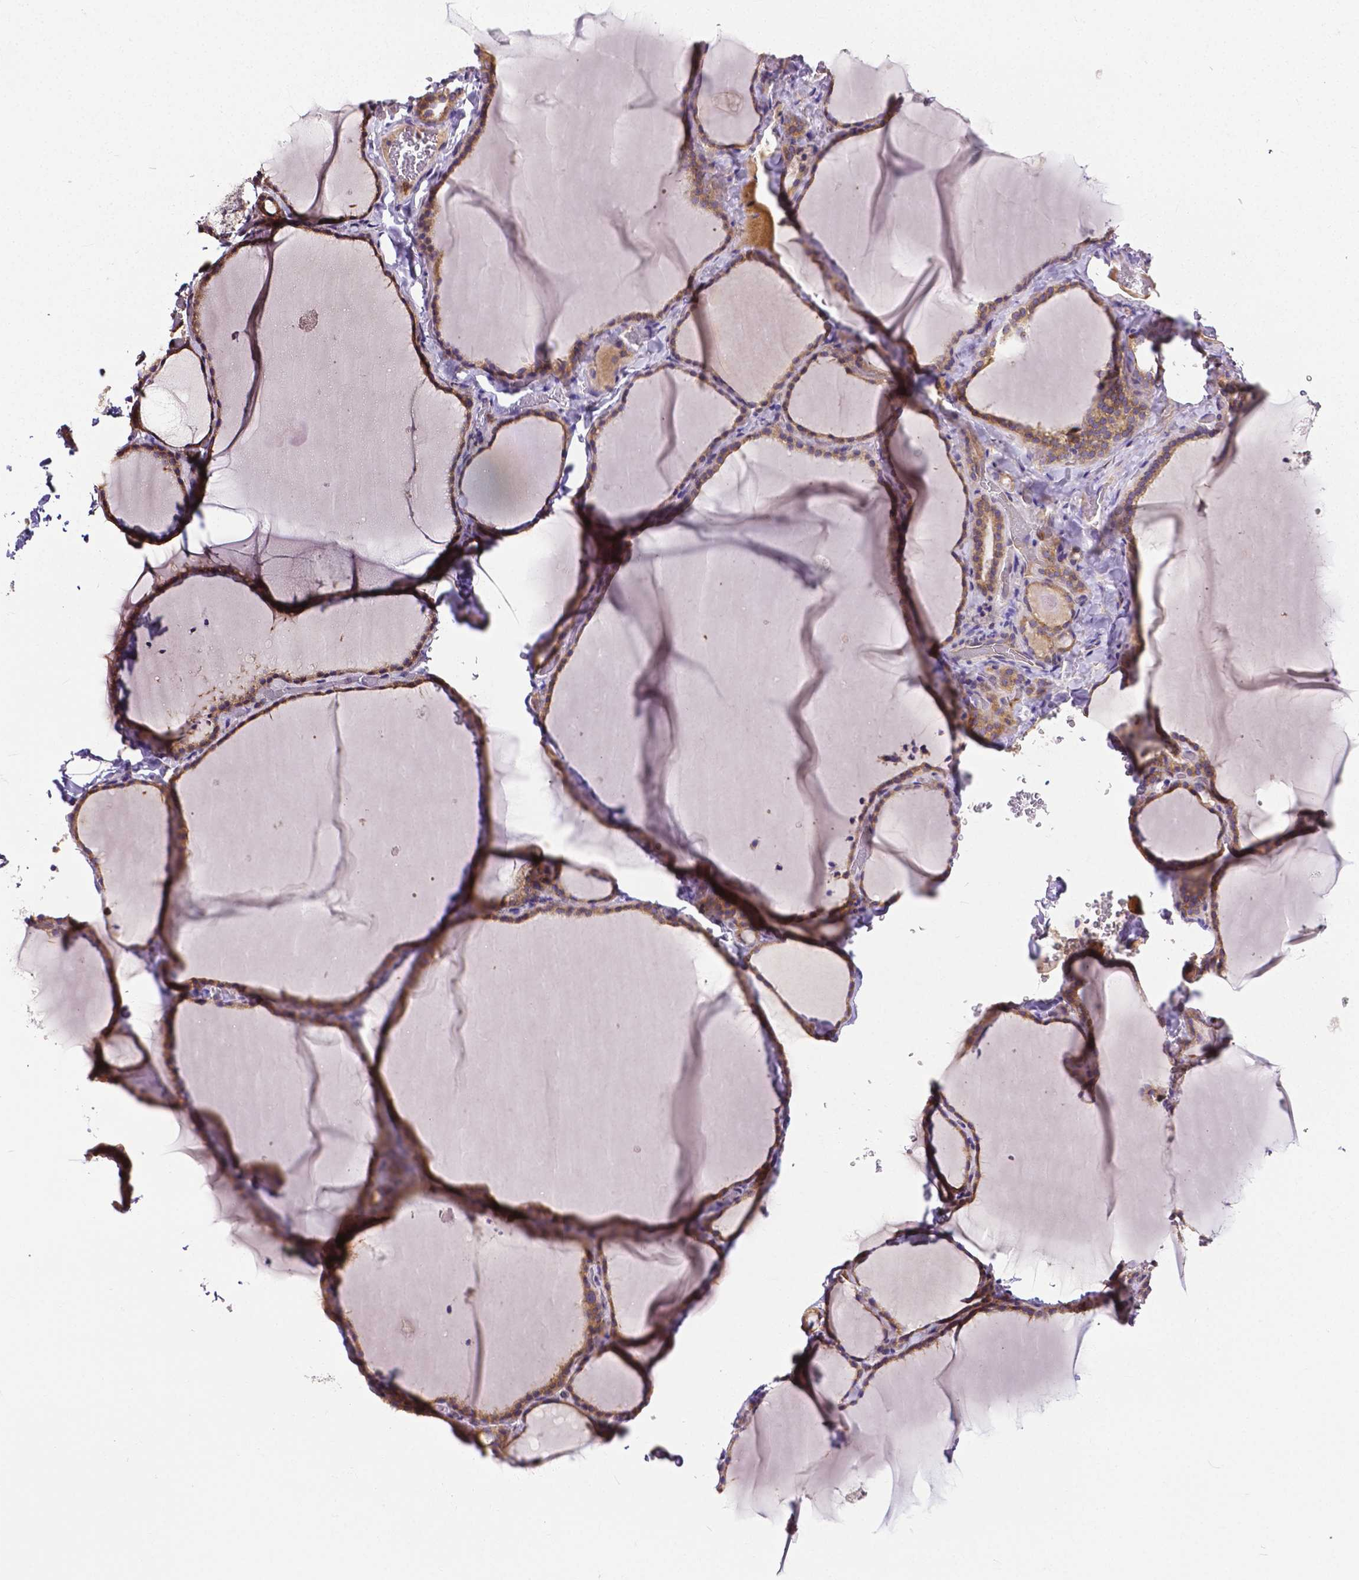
{"staining": {"intensity": "weak", "quantity": ">75%", "location": "cytoplasmic/membranous"}, "tissue": "thyroid gland", "cell_type": "Glandular cells", "image_type": "normal", "snomed": [{"axis": "morphology", "description": "Normal tissue, NOS"}, {"axis": "topography", "description": "Thyroid gland"}], "caption": "Weak cytoplasmic/membranous protein positivity is seen in approximately >75% of glandular cells in thyroid gland.", "gene": "DICER1", "patient": {"sex": "female", "age": 22}}